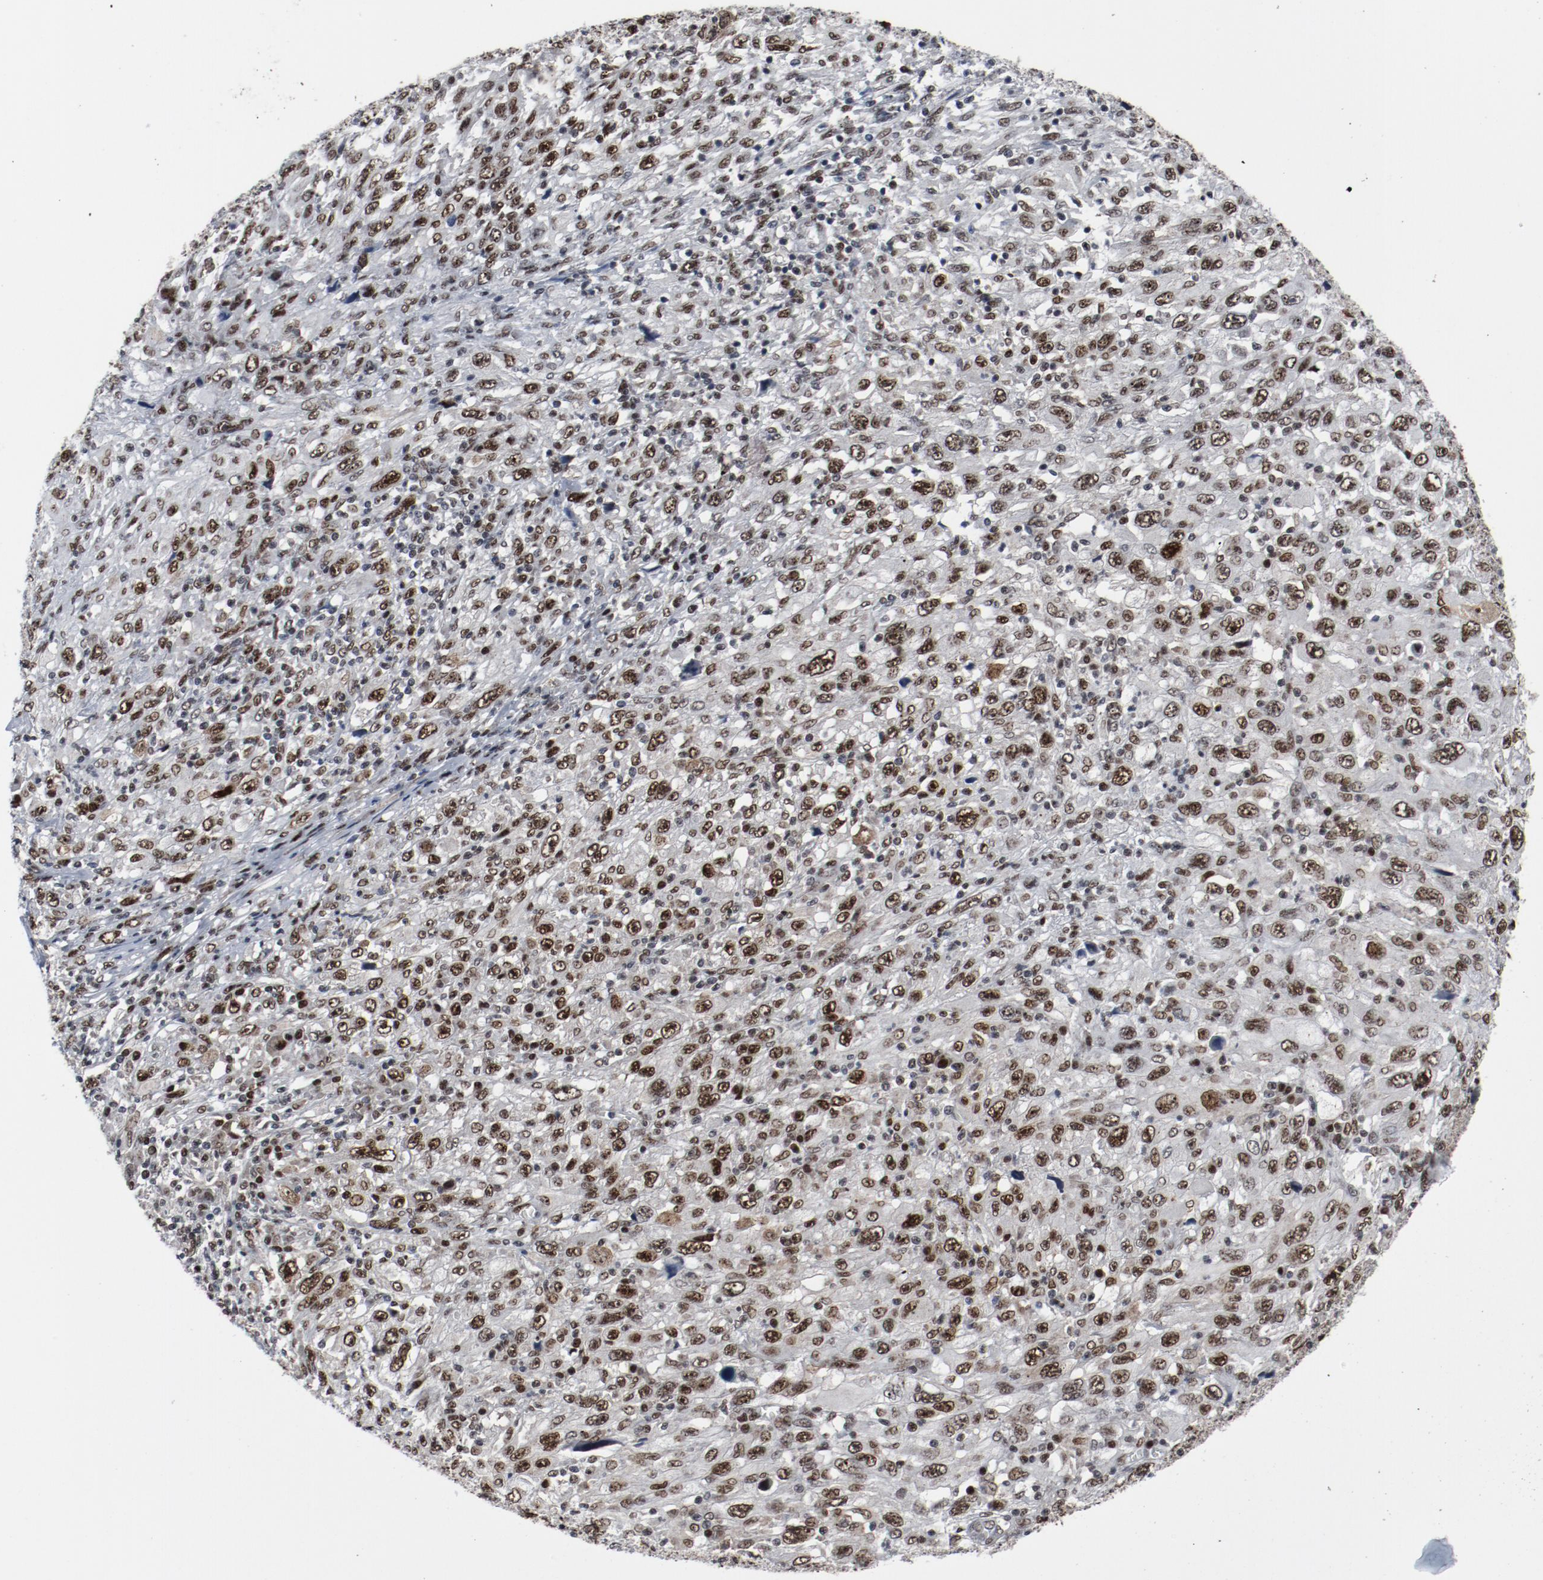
{"staining": {"intensity": "strong", "quantity": ">75%", "location": "nuclear"}, "tissue": "melanoma", "cell_type": "Tumor cells", "image_type": "cancer", "snomed": [{"axis": "morphology", "description": "Malignant melanoma, Metastatic site"}, {"axis": "topography", "description": "Skin"}], "caption": "About >75% of tumor cells in malignant melanoma (metastatic site) display strong nuclear protein expression as visualized by brown immunohistochemical staining.", "gene": "JMJD6", "patient": {"sex": "female", "age": 56}}